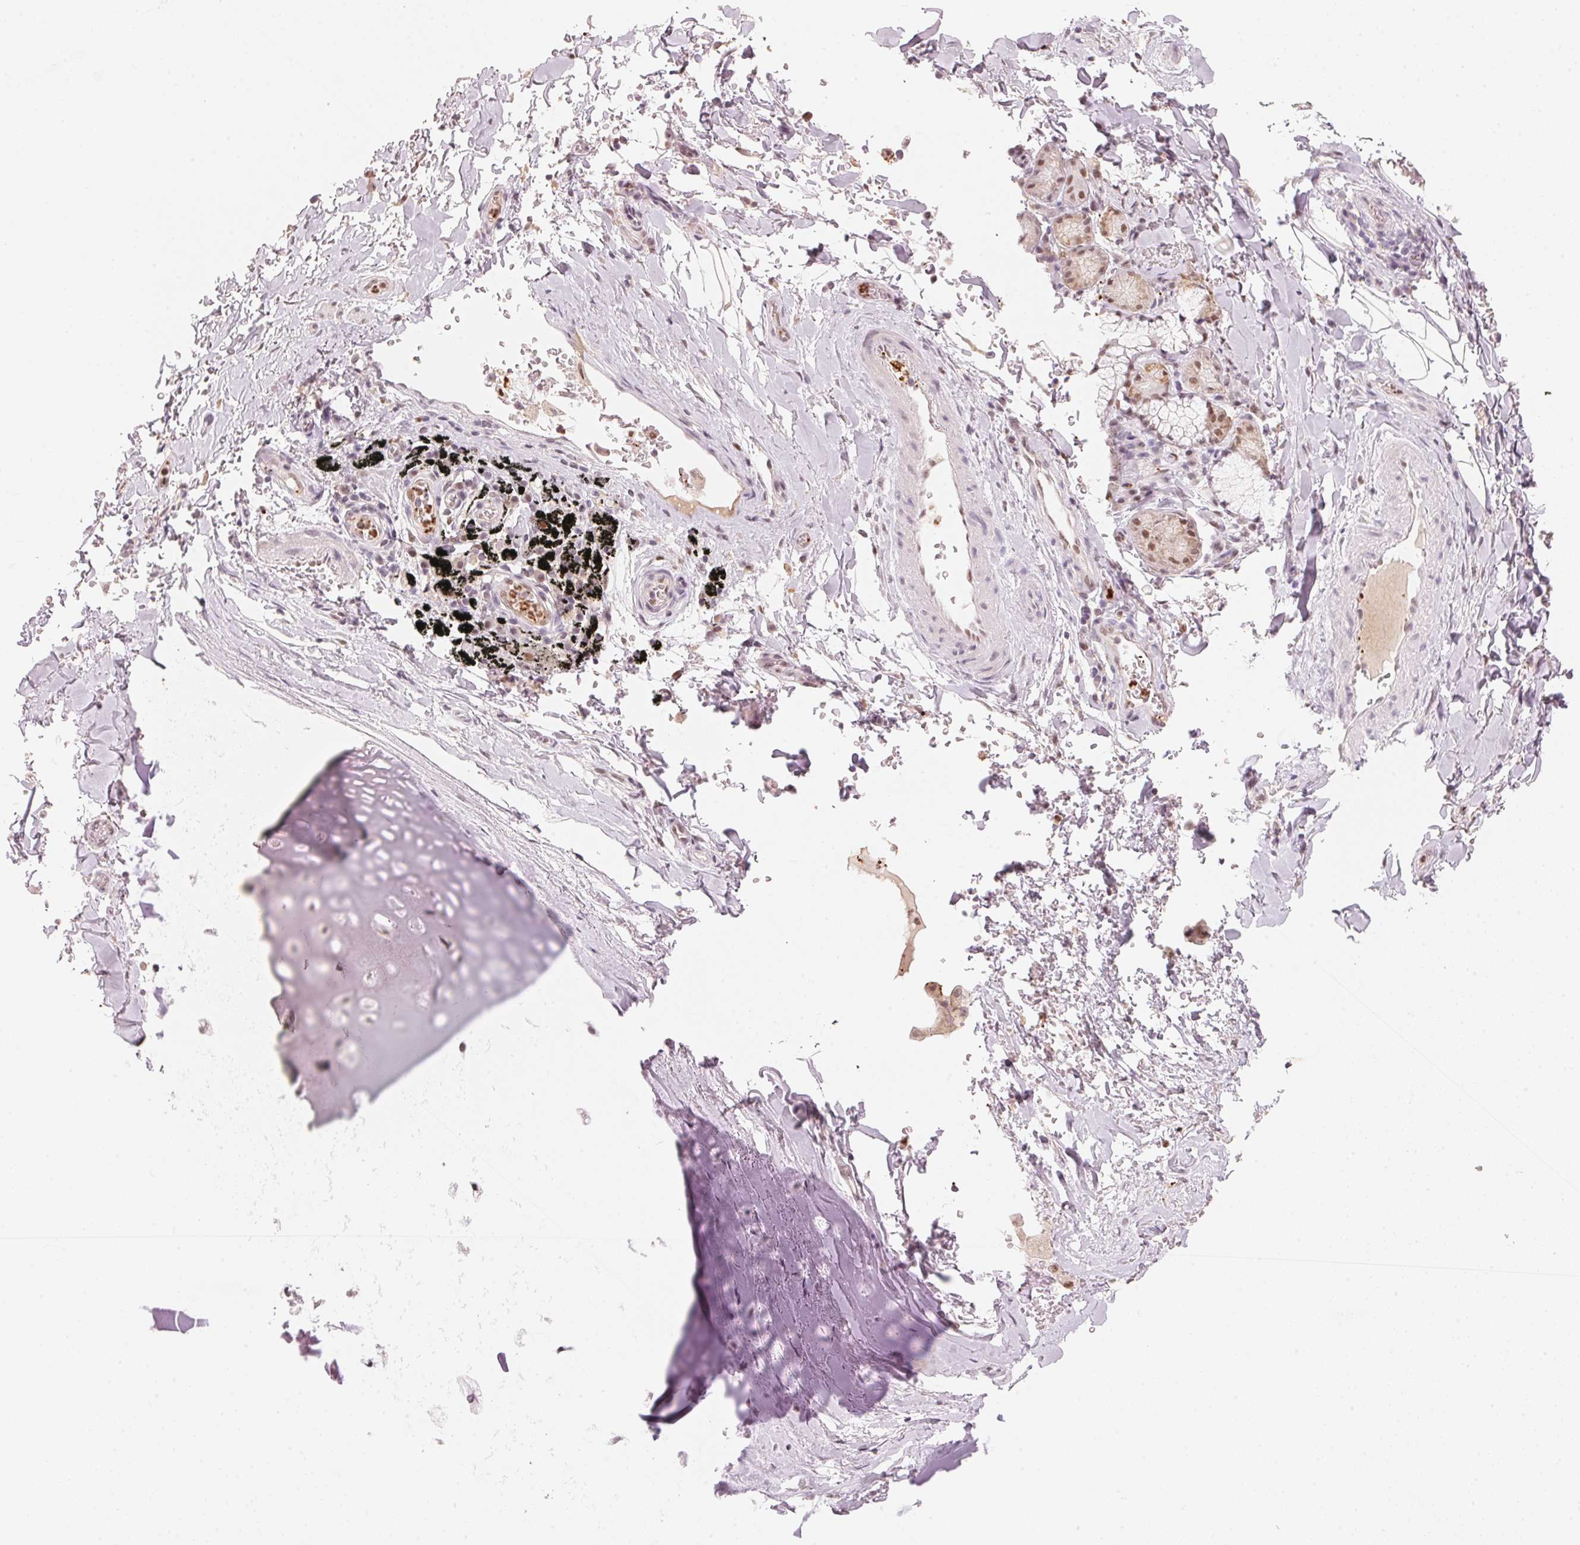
{"staining": {"intensity": "moderate", "quantity": ">75%", "location": "nuclear"}, "tissue": "adipose tissue", "cell_type": "Adipocytes", "image_type": "normal", "snomed": [{"axis": "morphology", "description": "Normal tissue, NOS"}, {"axis": "topography", "description": "Cartilage tissue"}, {"axis": "topography", "description": "Bronchus"}], "caption": "Adipocytes show medium levels of moderate nuclear staining in about >75% of cells in unremarkable human adipose tissue.", "gene": "ARHGAP22", "patient": {"sex": "male", "age": 64}}